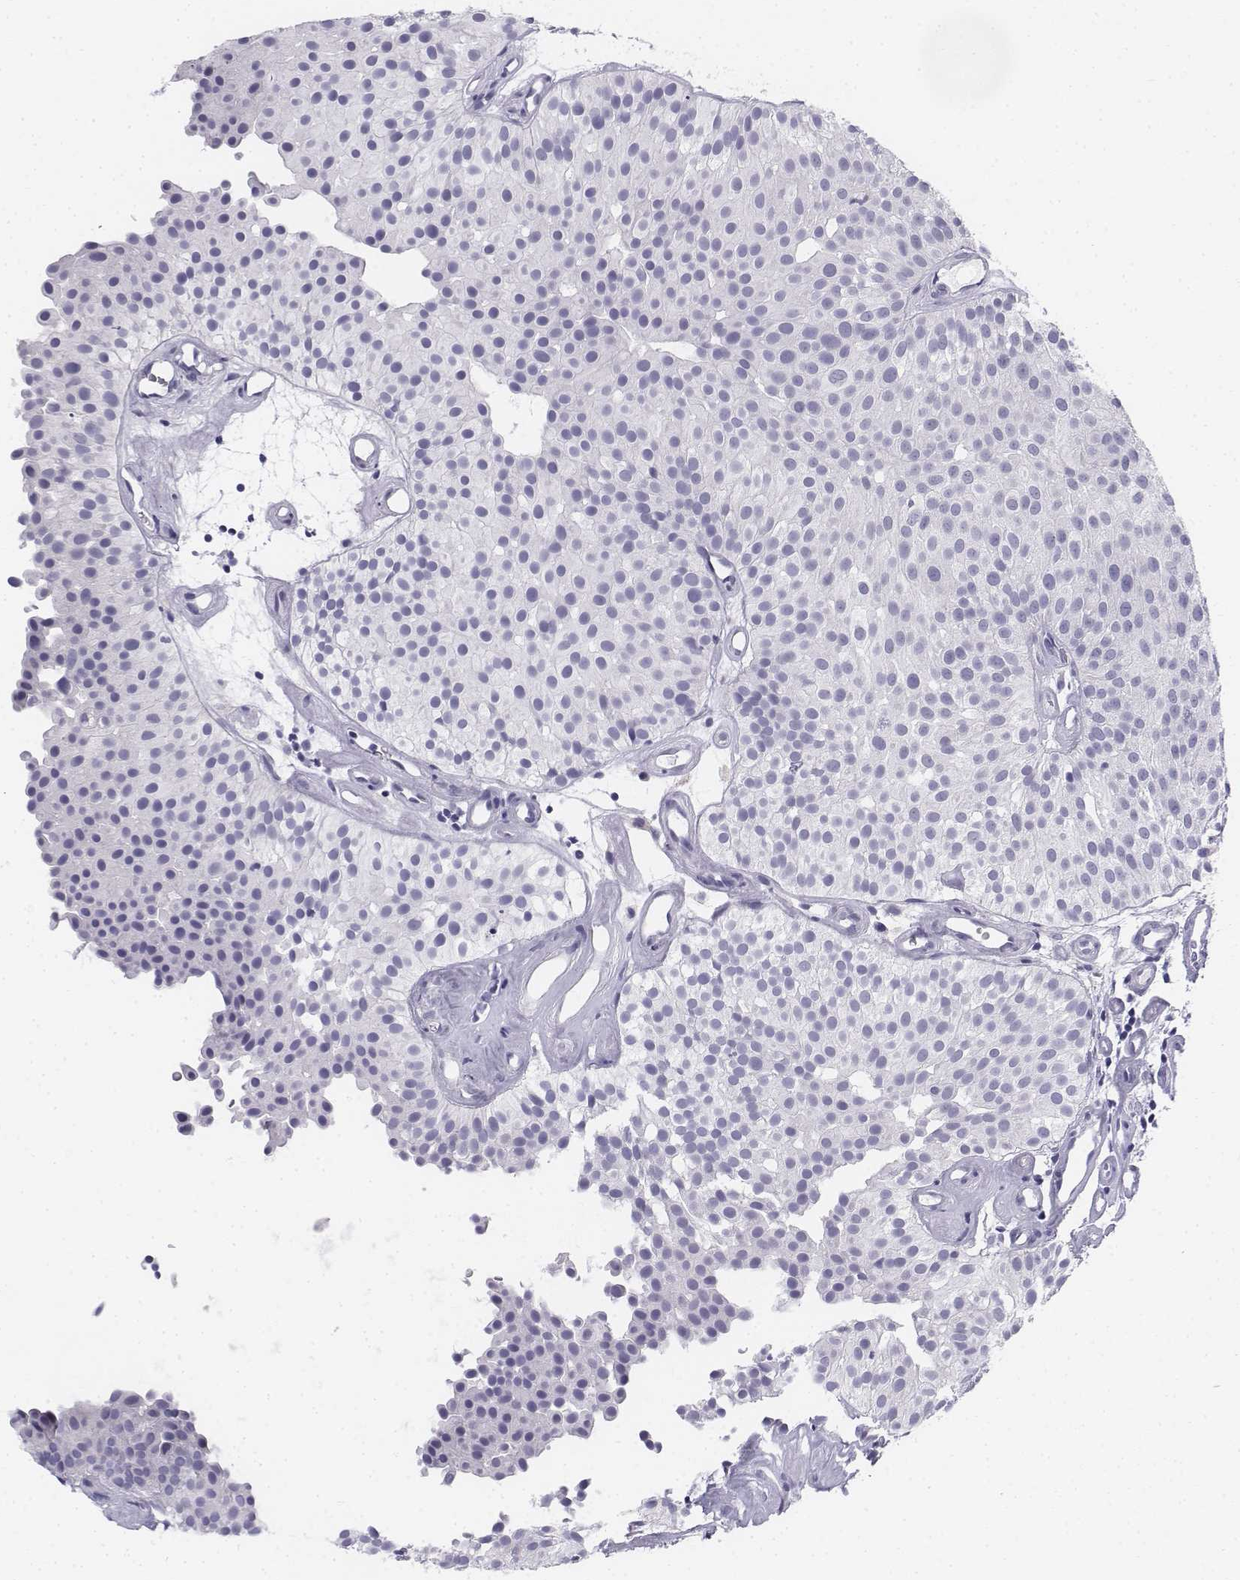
{"staining": {"intensity": "negative", "quantity": "none", "location": "none"}, "tissue": "urothelial cancer", "cell_type": "Tumor cells", "image_type": "cancer", "snomed": [{"axis": "morphology", "description": "Urothelial carcinoma, Low grade"}, {"axis": "topography", "description": "Urinary bladder"}], "caption": "The immunohistochemistry (IHC) image has no significant expression in tumor cells of urothelial carcinoma (low-grade) tissue.", "gene": "TH", "patient": {"sex": "female", "age": 87}}